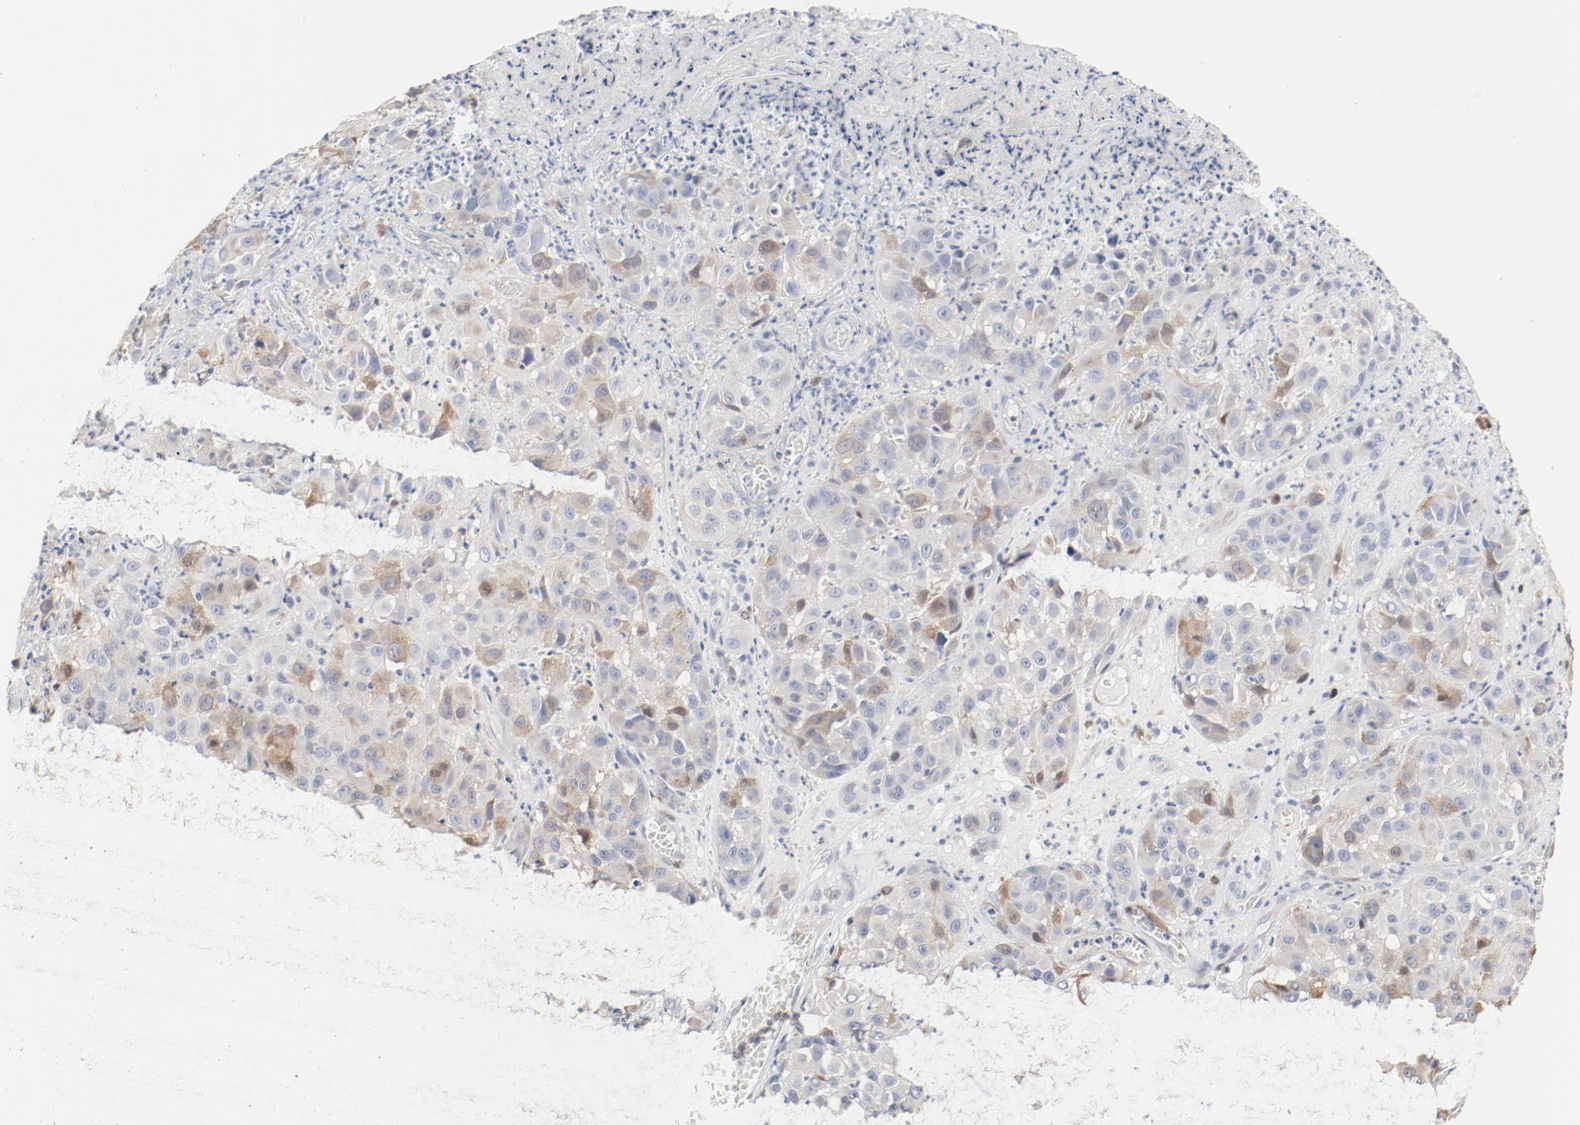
{"staining": {"intensity": "moderate", "quantity": "25%-75%", "location": "cytoplasmic/membranous"}, "tissue": "melanoma", "cell_type": "Tumor cells", "image_type": "cancer", "snomed": [{"axis": "morphology", "description": "Malignant melanoma, NOS"}, {"axis": "topography", "description": "Skin"}], "caption": "About 25%-75% of tumor cells in human malignant melanoma display moderate cytoplasmic/membranous protein expression as visualized by brown immunohistochemical staining.", "gene": "CDK1", "patient": {"sex": "female", "age": 21}}